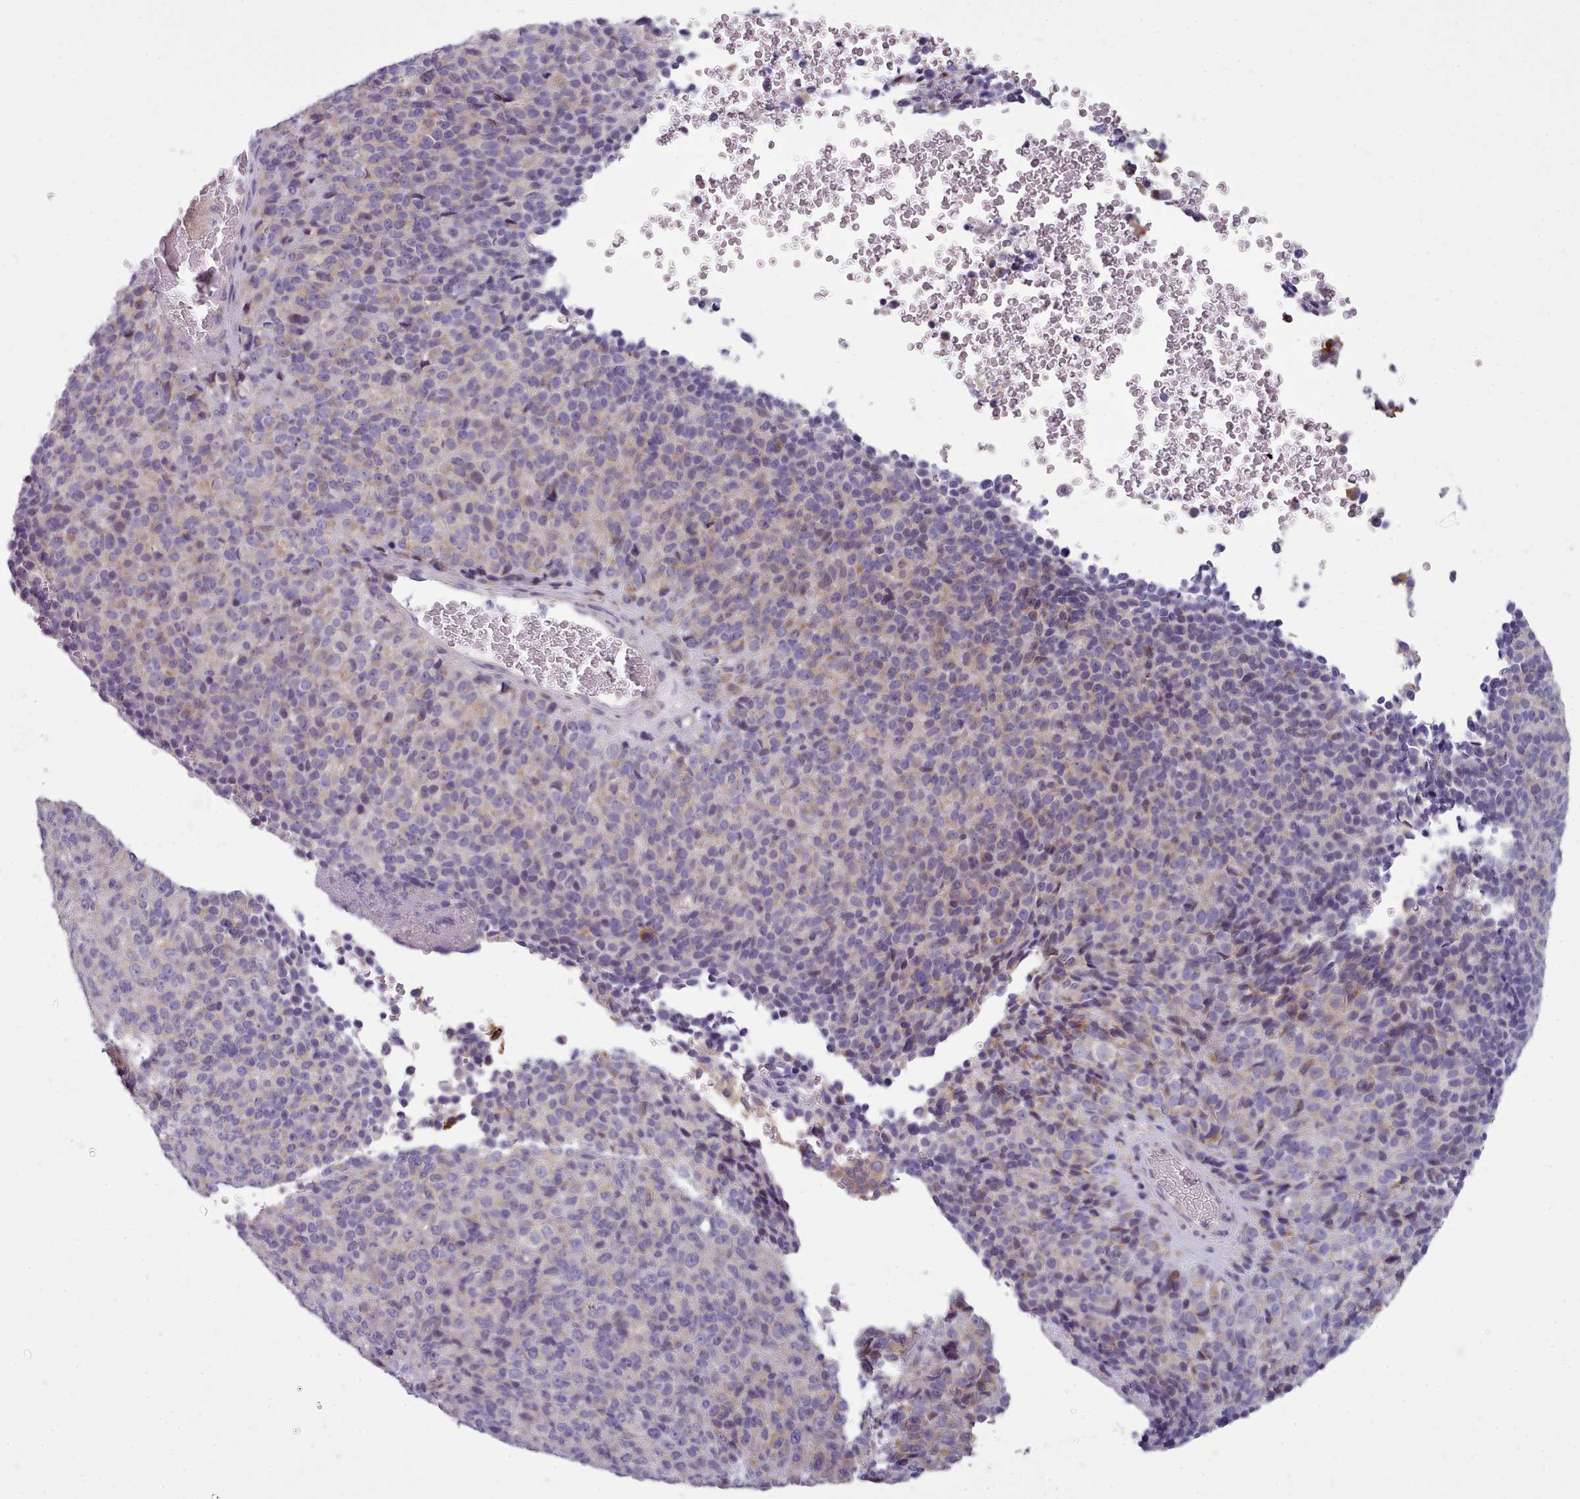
{"staining": {"intensity": "weak", "quantity": "25%-75%", "location": "cytoplasmic/membranous"}, "tissue": "melanoma", "cell_type": "Tumor cells", "image_type": "cancer", "snomed": [{"axis": "morphology", "description": "Malignant melanoma, Metastatic site"}, {"axis": "topography", "description": "Brain"}], "caption": "This image displays IHC staining of melanoma, with low weak cytoplasmic/membranous staining in about 25%-75% of tumor cells.", "gene": "MYRFL", "patient": {"sex": "female", "age": 56}}